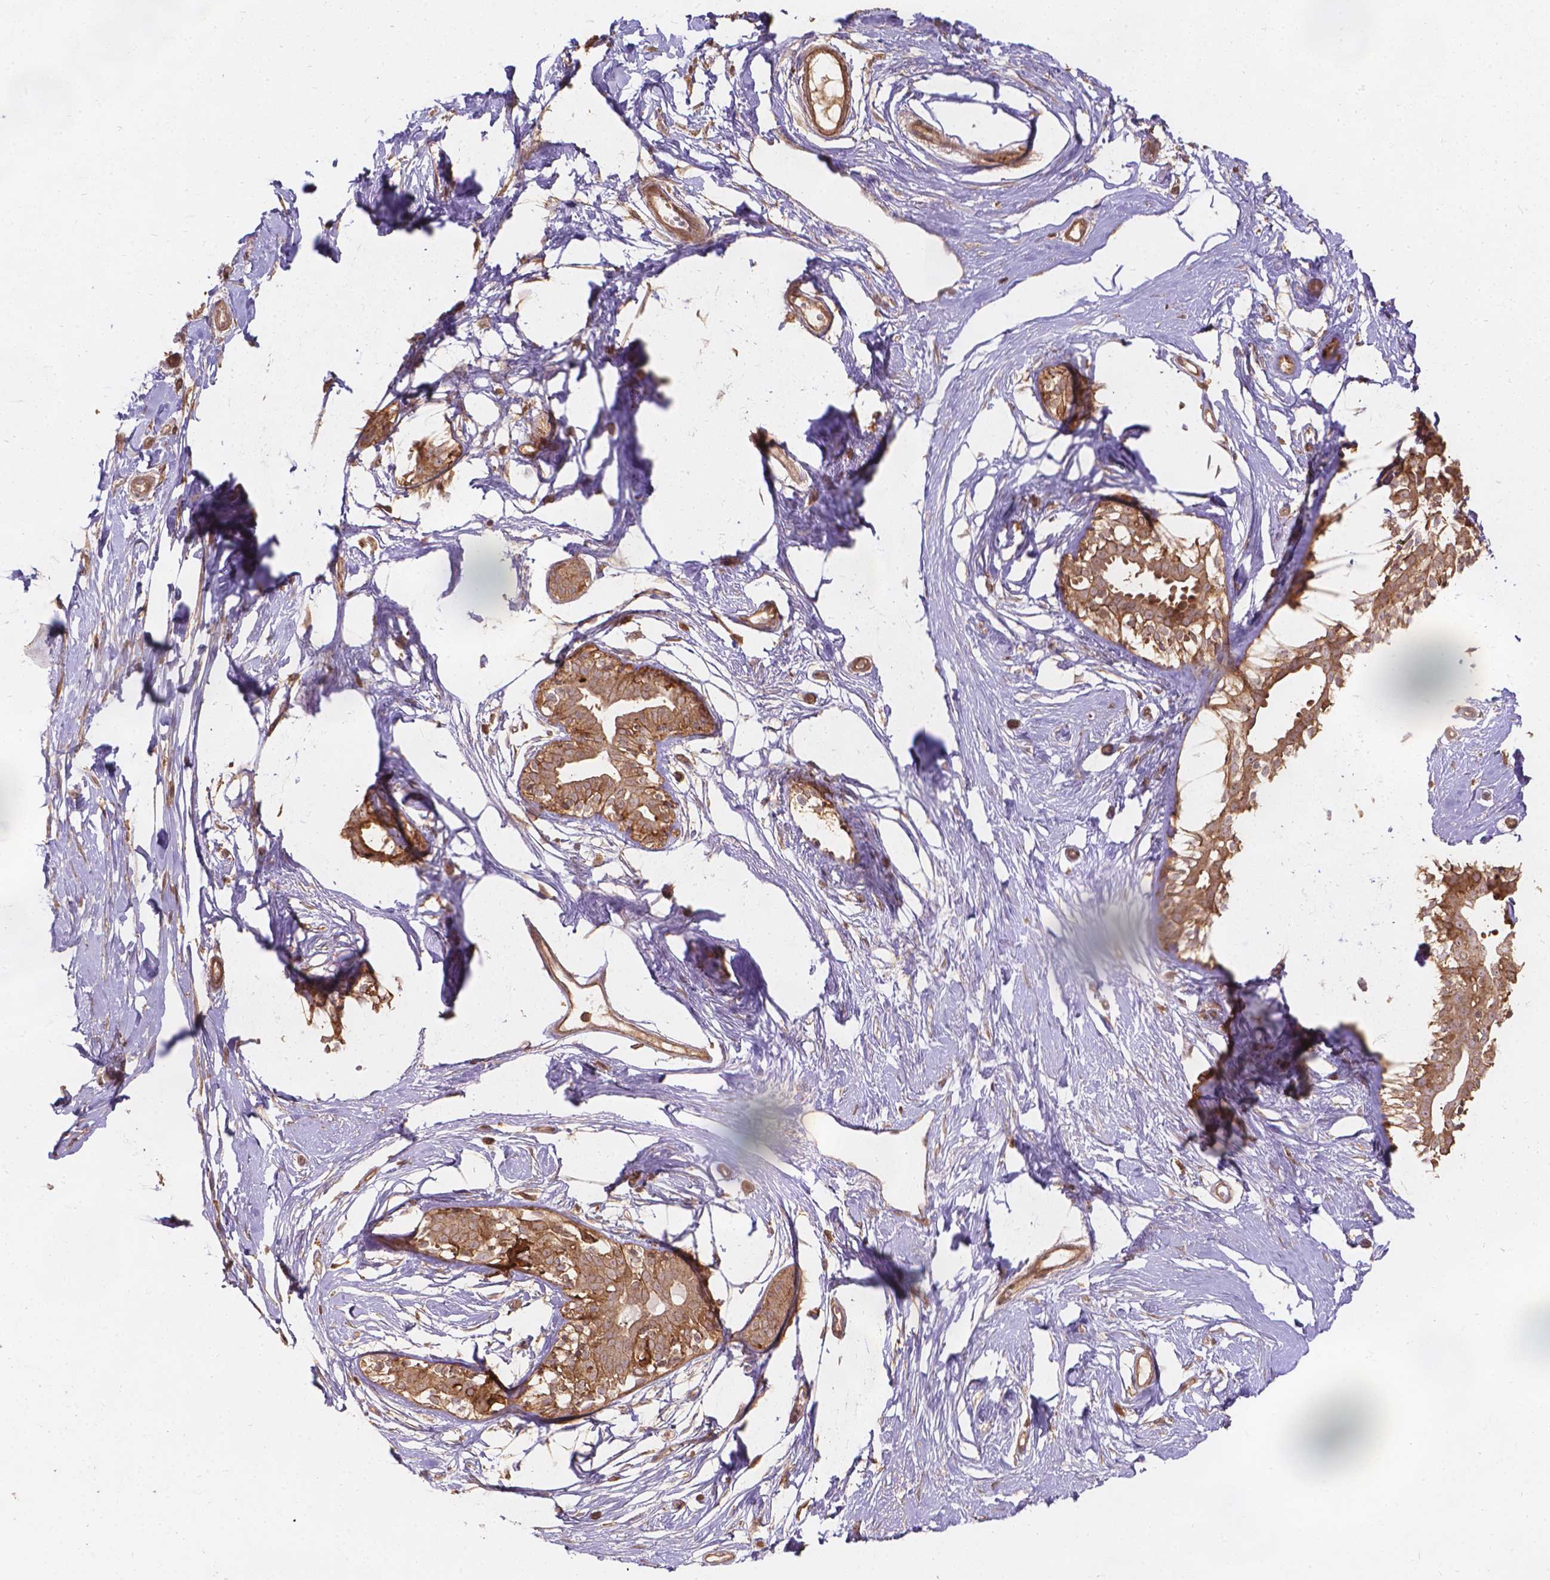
{"staining": {"intensity": "moderate", "quantity": ">75%", "location": "cytoplasmic/membranous"}, "tissue": "breast", "cell_type": "Adipocytes", "image_type": "normal", "snomed": [{"axis": "morphology", "description": "Normal tissue, NOS"}, {"axis": "topography", "description": "Breast"}], "caption": "Benign breast was stained to show a protein in brown. There is medium levels of moderate cytoplasmic/membranous positivity in approximately >75% of adipocytes.", "gene": "XPR1", "patient": {"sex": "female", "age": 49}}